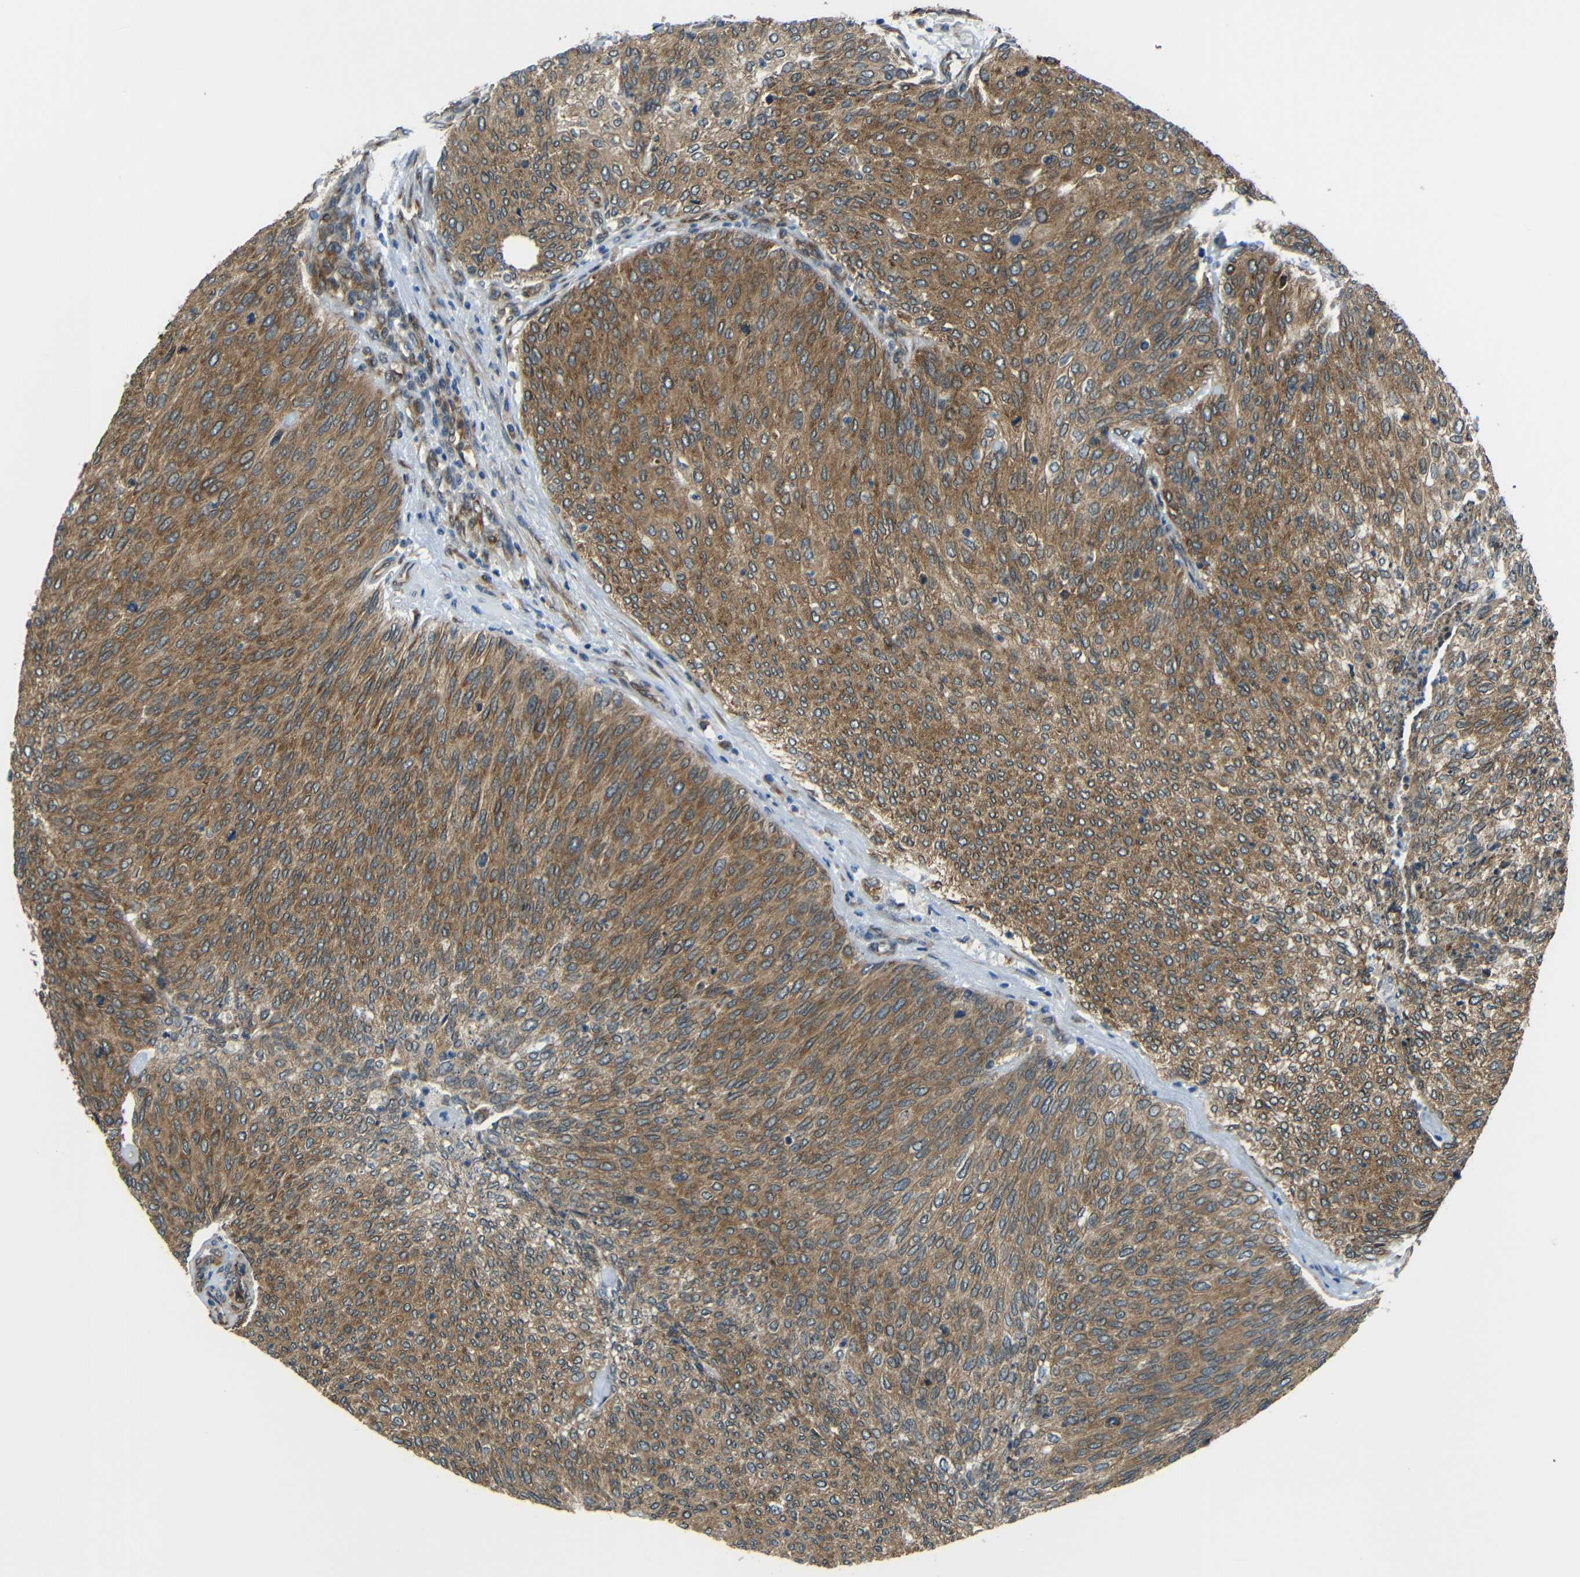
{"staining": {"intensity": "moderate", "quantity": ">75%", "location": "cytoplasmic/membranous"}, "tissue": "urothelial cancer", "cell_type": "Tumor cells", "image_type": "cancer", "snomed": [{"axis": "morphology", "description": "Urothelial carcinoma, Low grade"}, {"axis": "topography", "description": "Urinary bladder"}], "caption": "A brown stain shows moderate cytoplasmic/membranous positivity of a protein in urothelial cancer tumor cells.", "gene": "VAPB", "patient": {"sex": "female", "age": 79}}